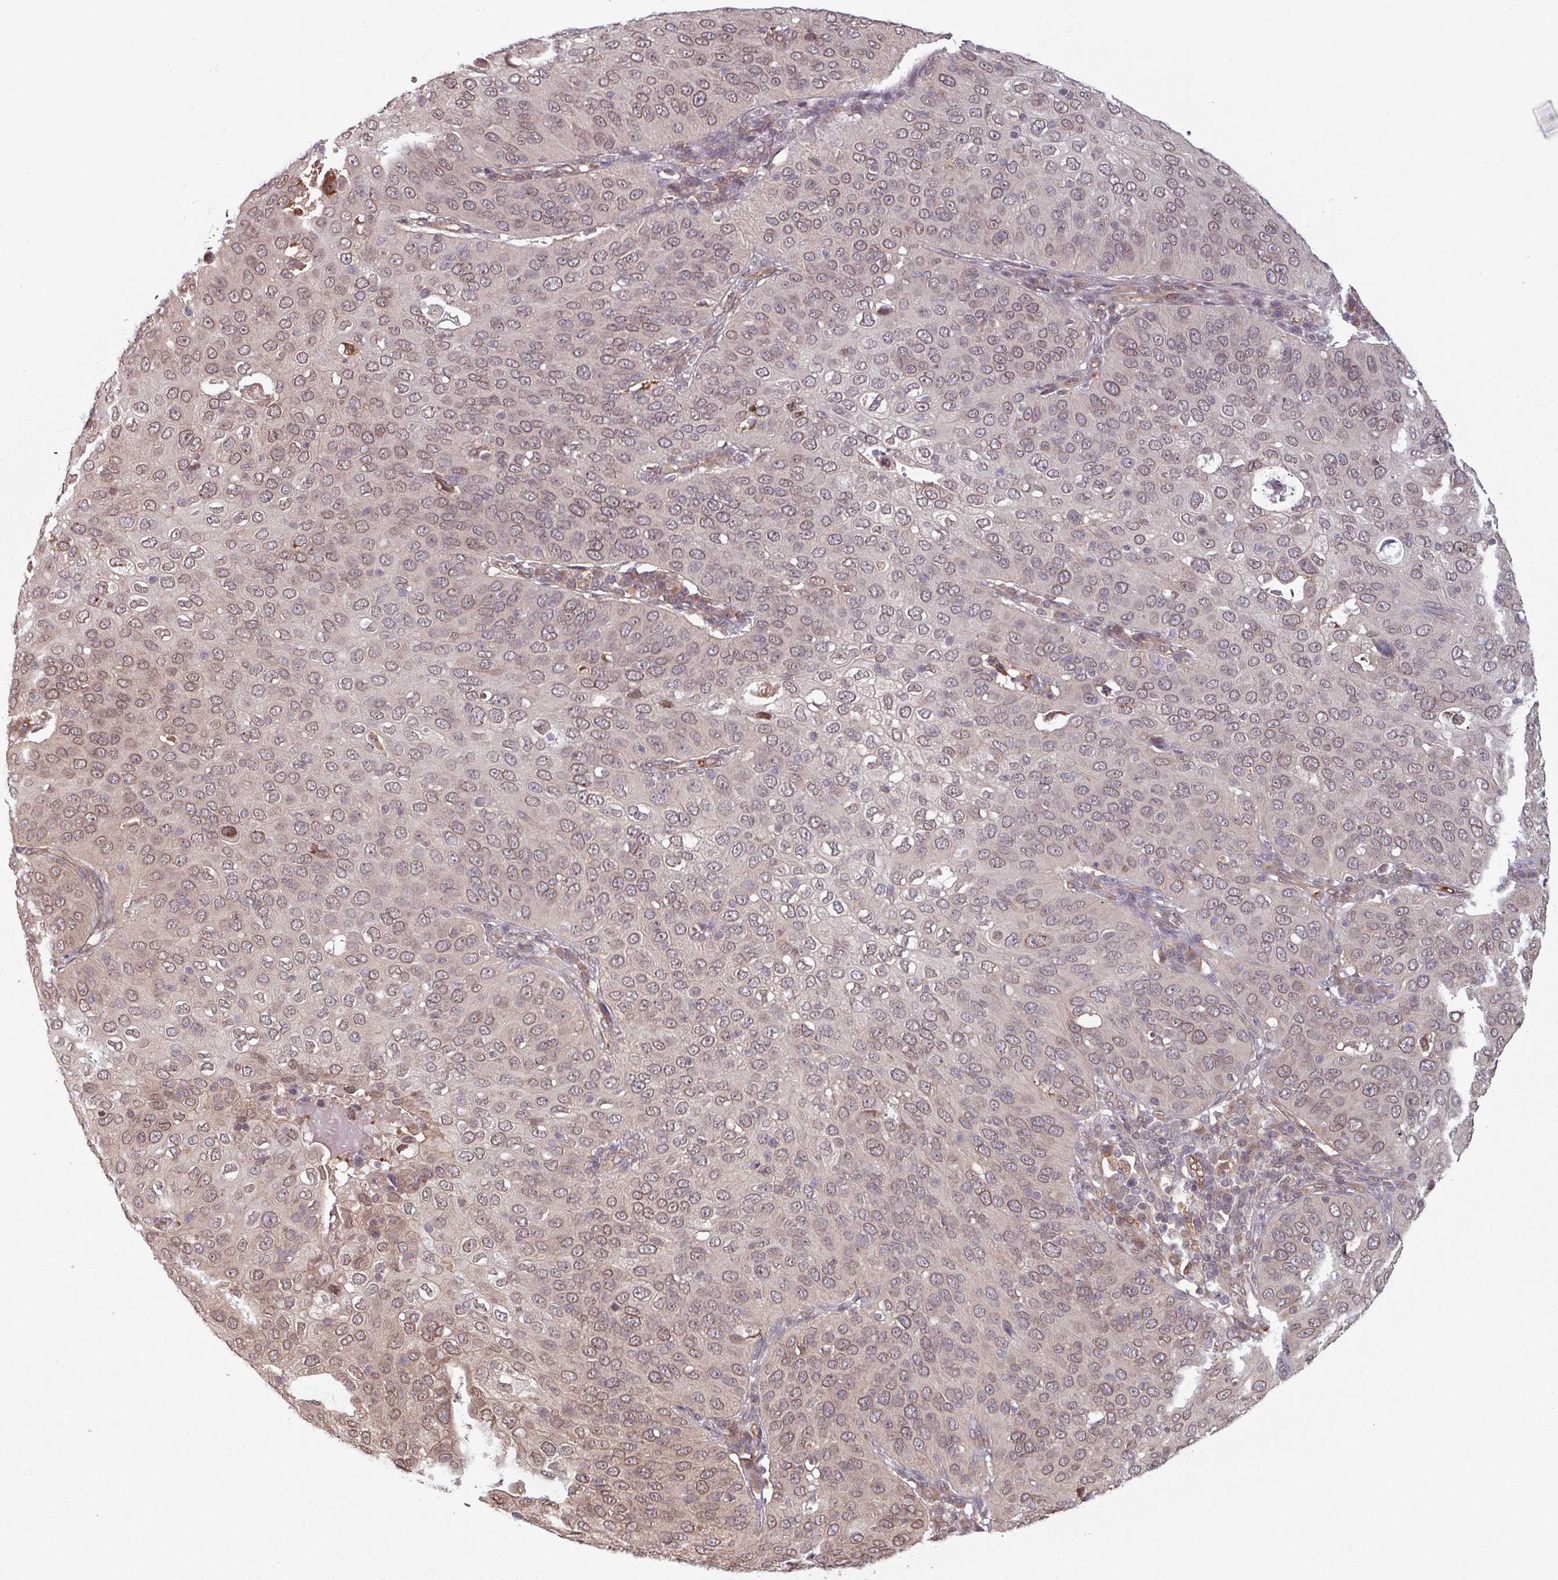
{"staining": {"intensity": "weak", "quantity": "25%-75%", "location": "cytoplasmic/membranous,nuclear"}, "tissue": "cervical cancer", "cell_type": "Tumor cells", "image_type": "cancer", "snomed": [{"axis": "morphology", "description": "Squamous cell carcinoma, NOS"}, {"axis": "topography", "description": "Cervix"}], "caption": "An IHC micrograph of neoplastic tissue is shown. Protein staining in brown highlights weak cytoplasmic/membranous and nuclear positivity in cervical cancer (squamous cell carcinoma) within tumor cells.", "gene": "RBM4B", "patient": {"sex": "female", "age": 36}}